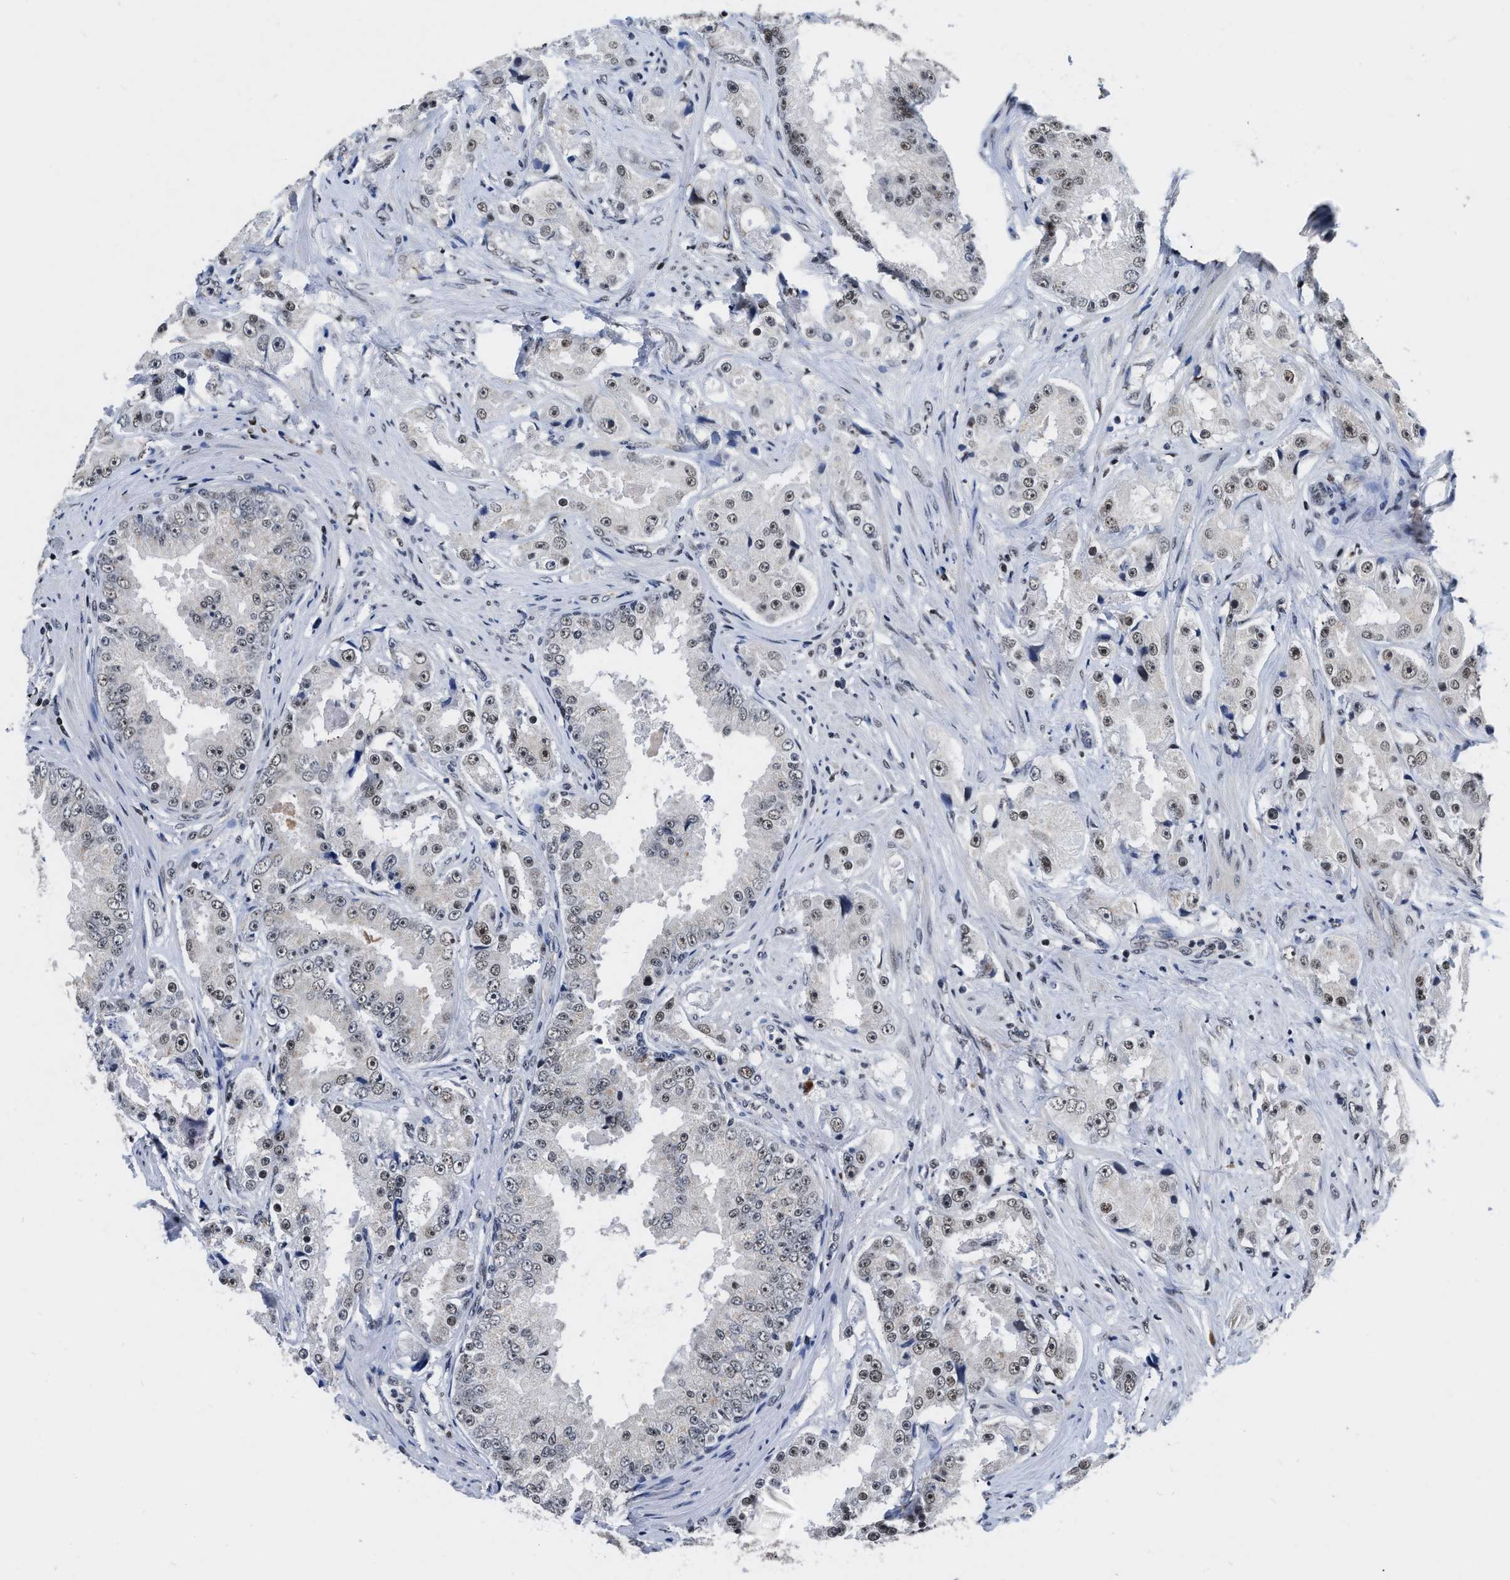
{"staining": {"intensity": "weak", "quantity": ">75%", "location": "nuclear"}, "tissue": "prostate cancer", "cell_type": "Tumor cells", "image_type": "cancer", "snomed": [{"axis": "morphology", "description": "Adenocarcinoma, High grade"}, {"axis": "topography", "description": "Prostate"}], "caption": "A photomicrograph of human high-grade adenocarcinoma (prostate) stained for a protein displays weak nuclear brown staining in tumor cells.", "gene": "CCNE1", "patient": {"sex": "male", "age": 73}}